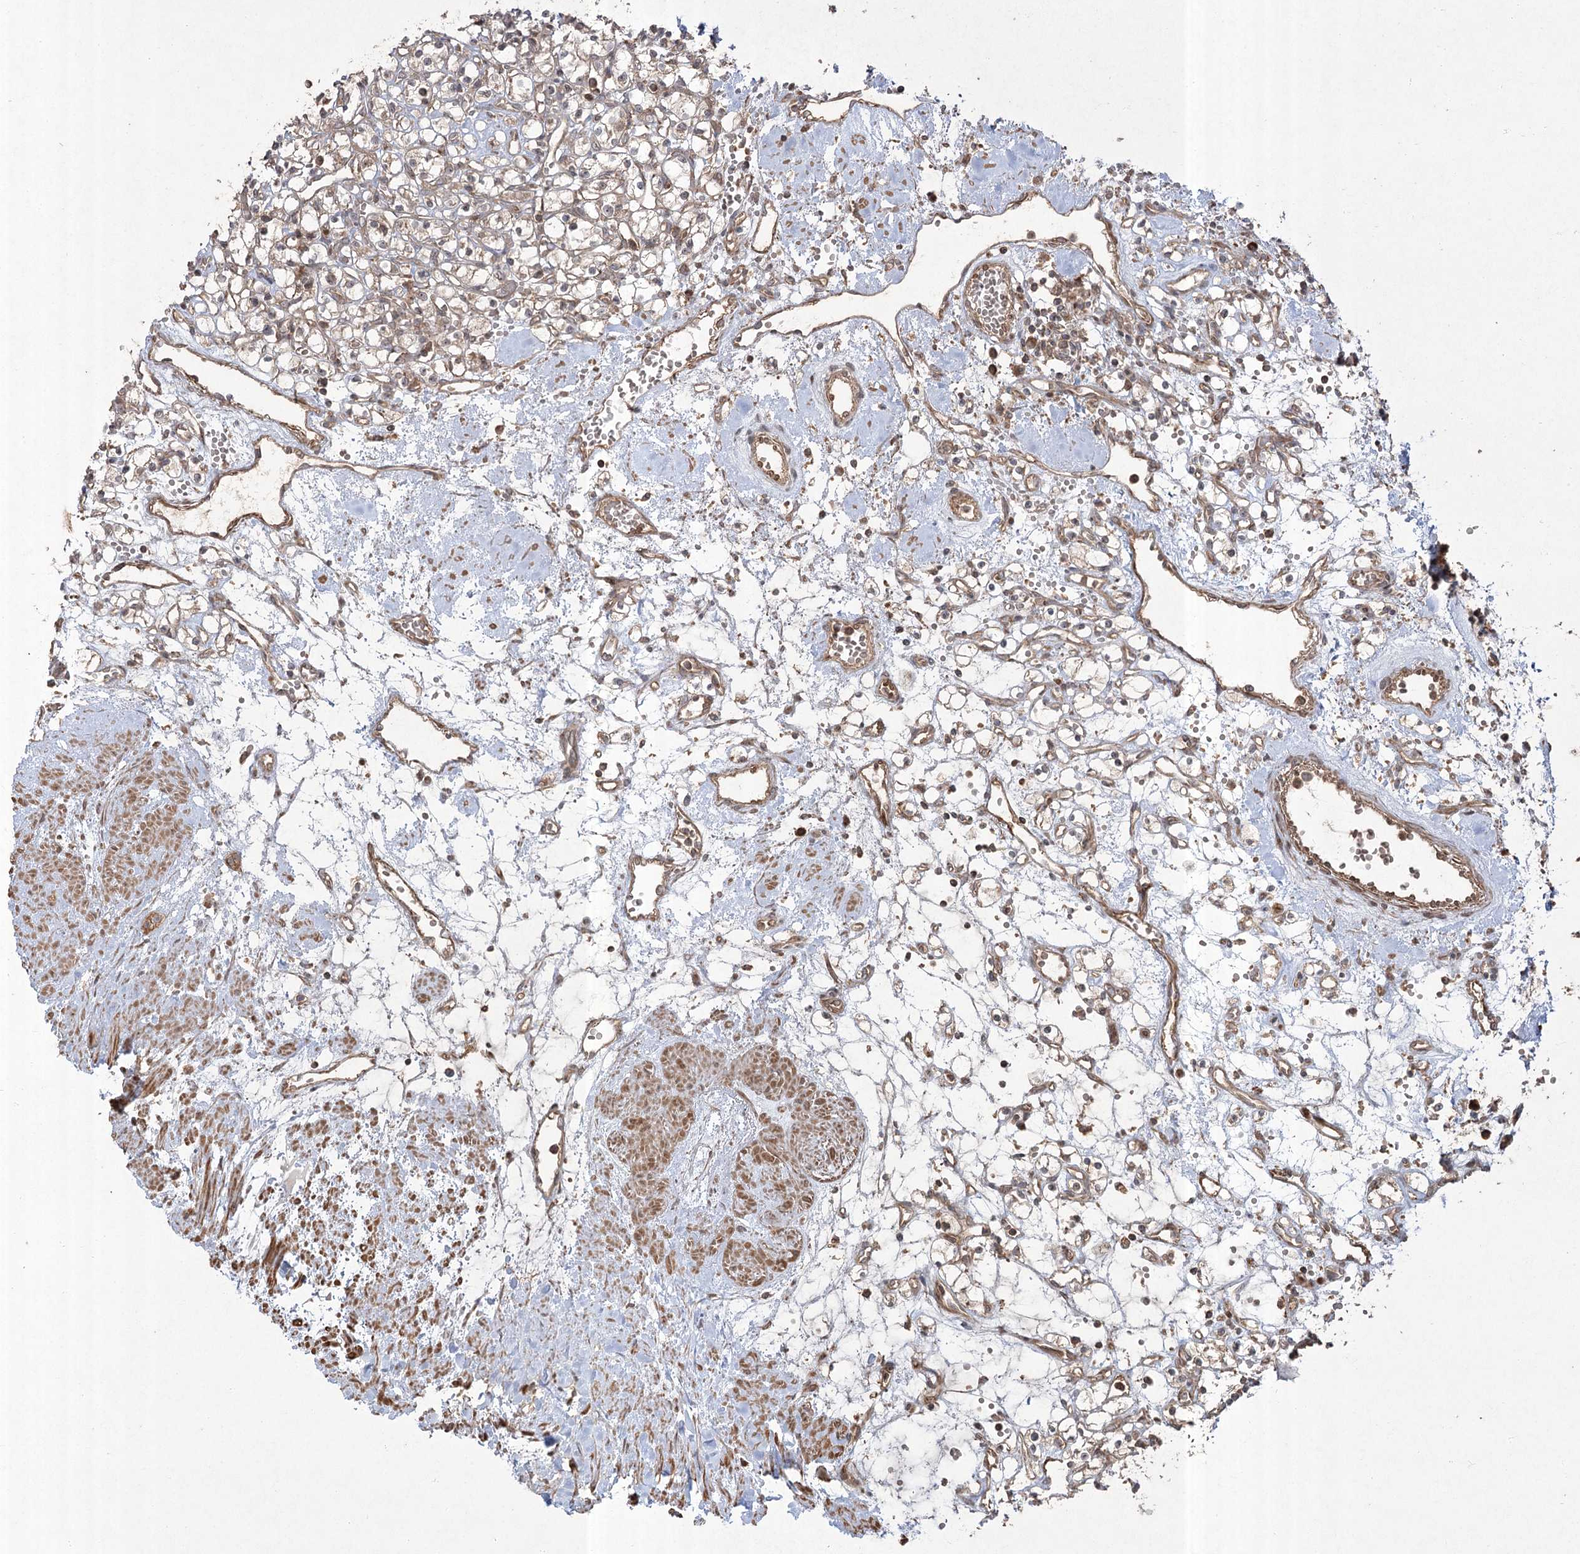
{"staining": {"intensity": "weak", "quantity": "25%-75%", "location": "cytoplasmic/membranous"}, "tissue": "renal cancer", "cell_type": "Tumor cells", "image_type": "cancer", "snomed": [{"axis": "morphology", "description": "Adenocarcinoma, NOS"}, {"axis": "topography", "description": "Kidney"}], "caption": "There is low levels of weak cytoplasmic/membranous staining in tumor cells of renal cancer (adenocarcinoma), as demonstrated by immunohistochemical staining (brown color).", "gene": "CPLANE1", "patient": {"sex": "female", "age": 59}}